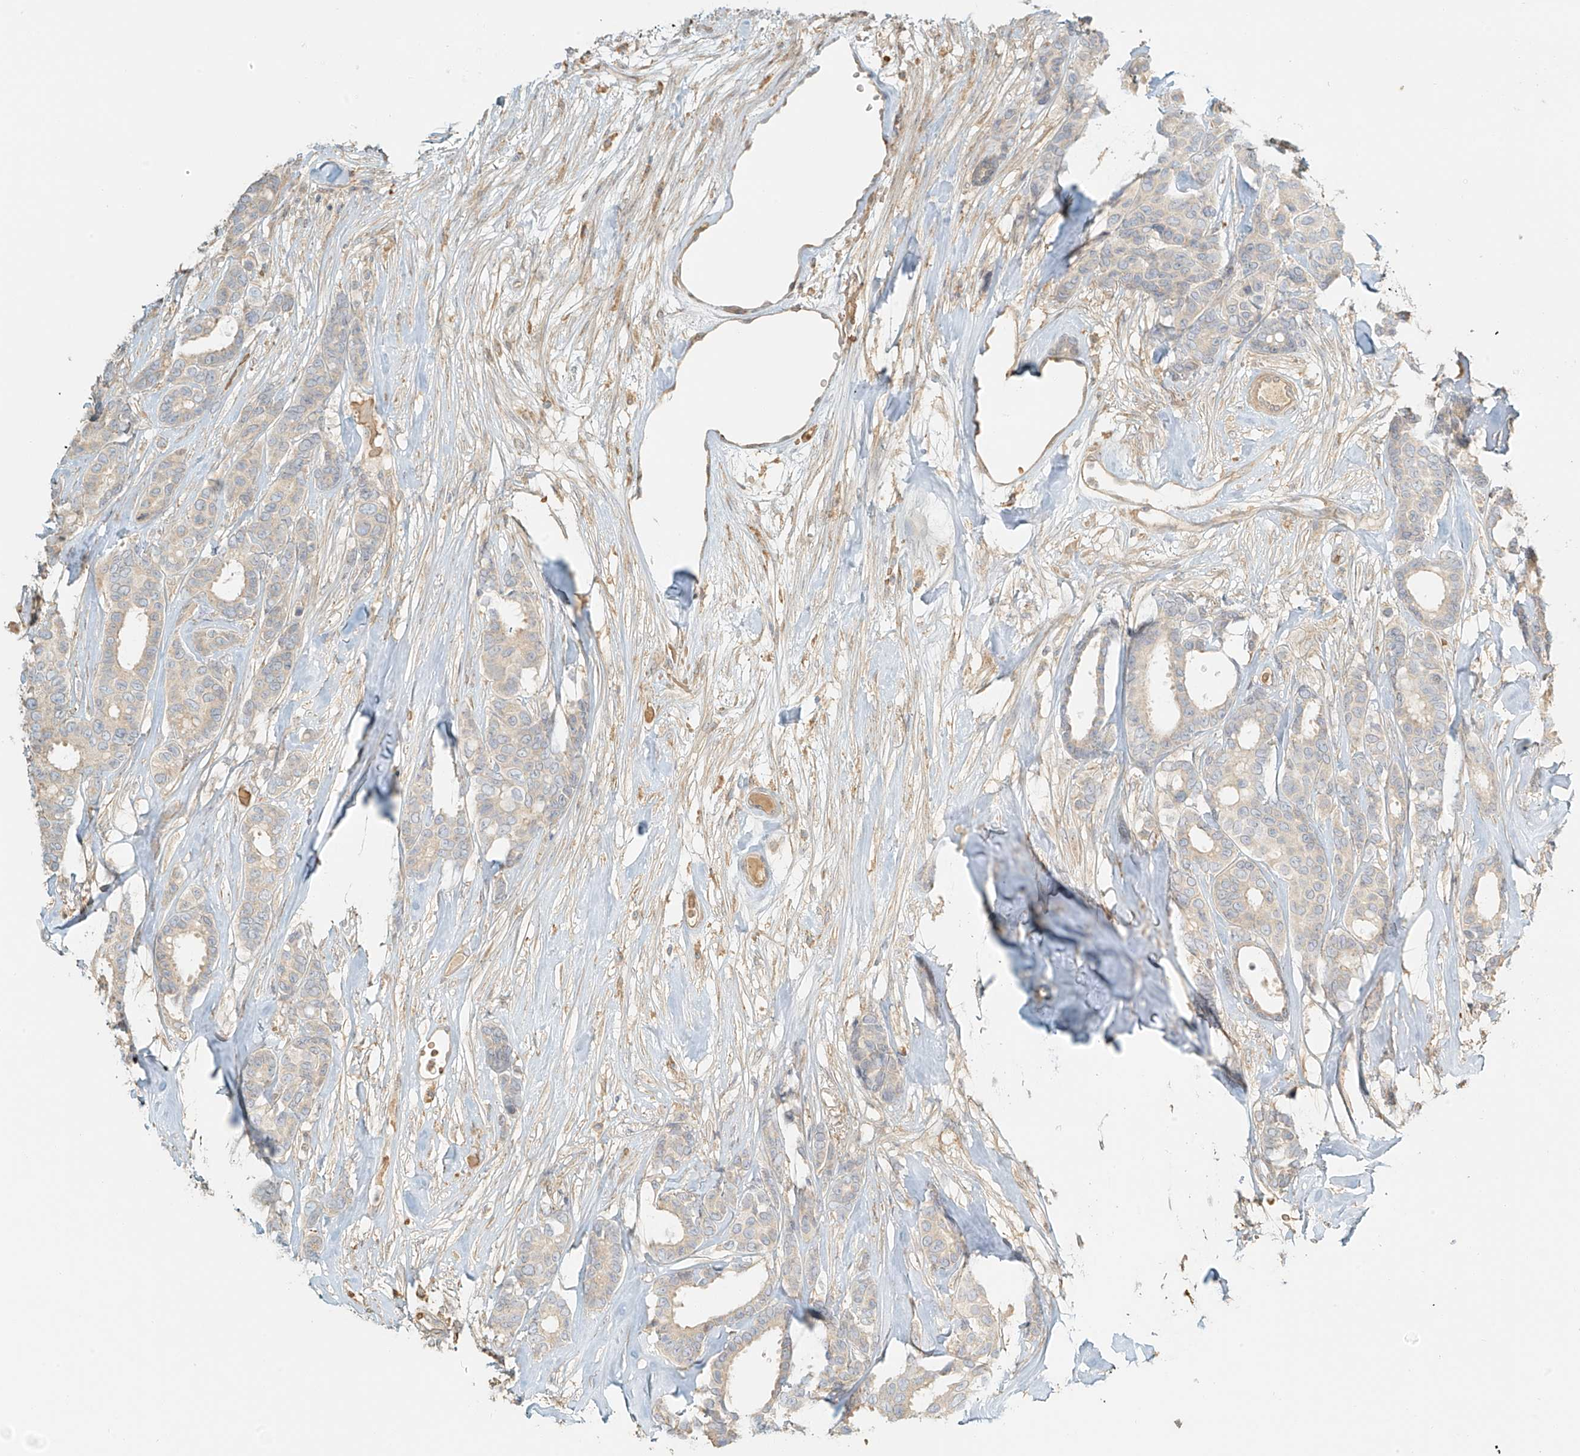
{"staining": {"intensity": "negative", "quantity": "none", "location": "none"}, "tissue": "breast cancer", "cell_type": "Tumor cells", "image_type": "cancer", "snomed": [{"axis": "morphology", "description": "Duct carcinoma"}, {"axis": "topography", "description": "Breast"}], "caption": "Immunohistochemistry (IHC) of breast invasive ductal carcinoma demonstrates no staining in tumor cells.", "gene": "UPK1B", "patient": {"sex": "female", "age": 87}}